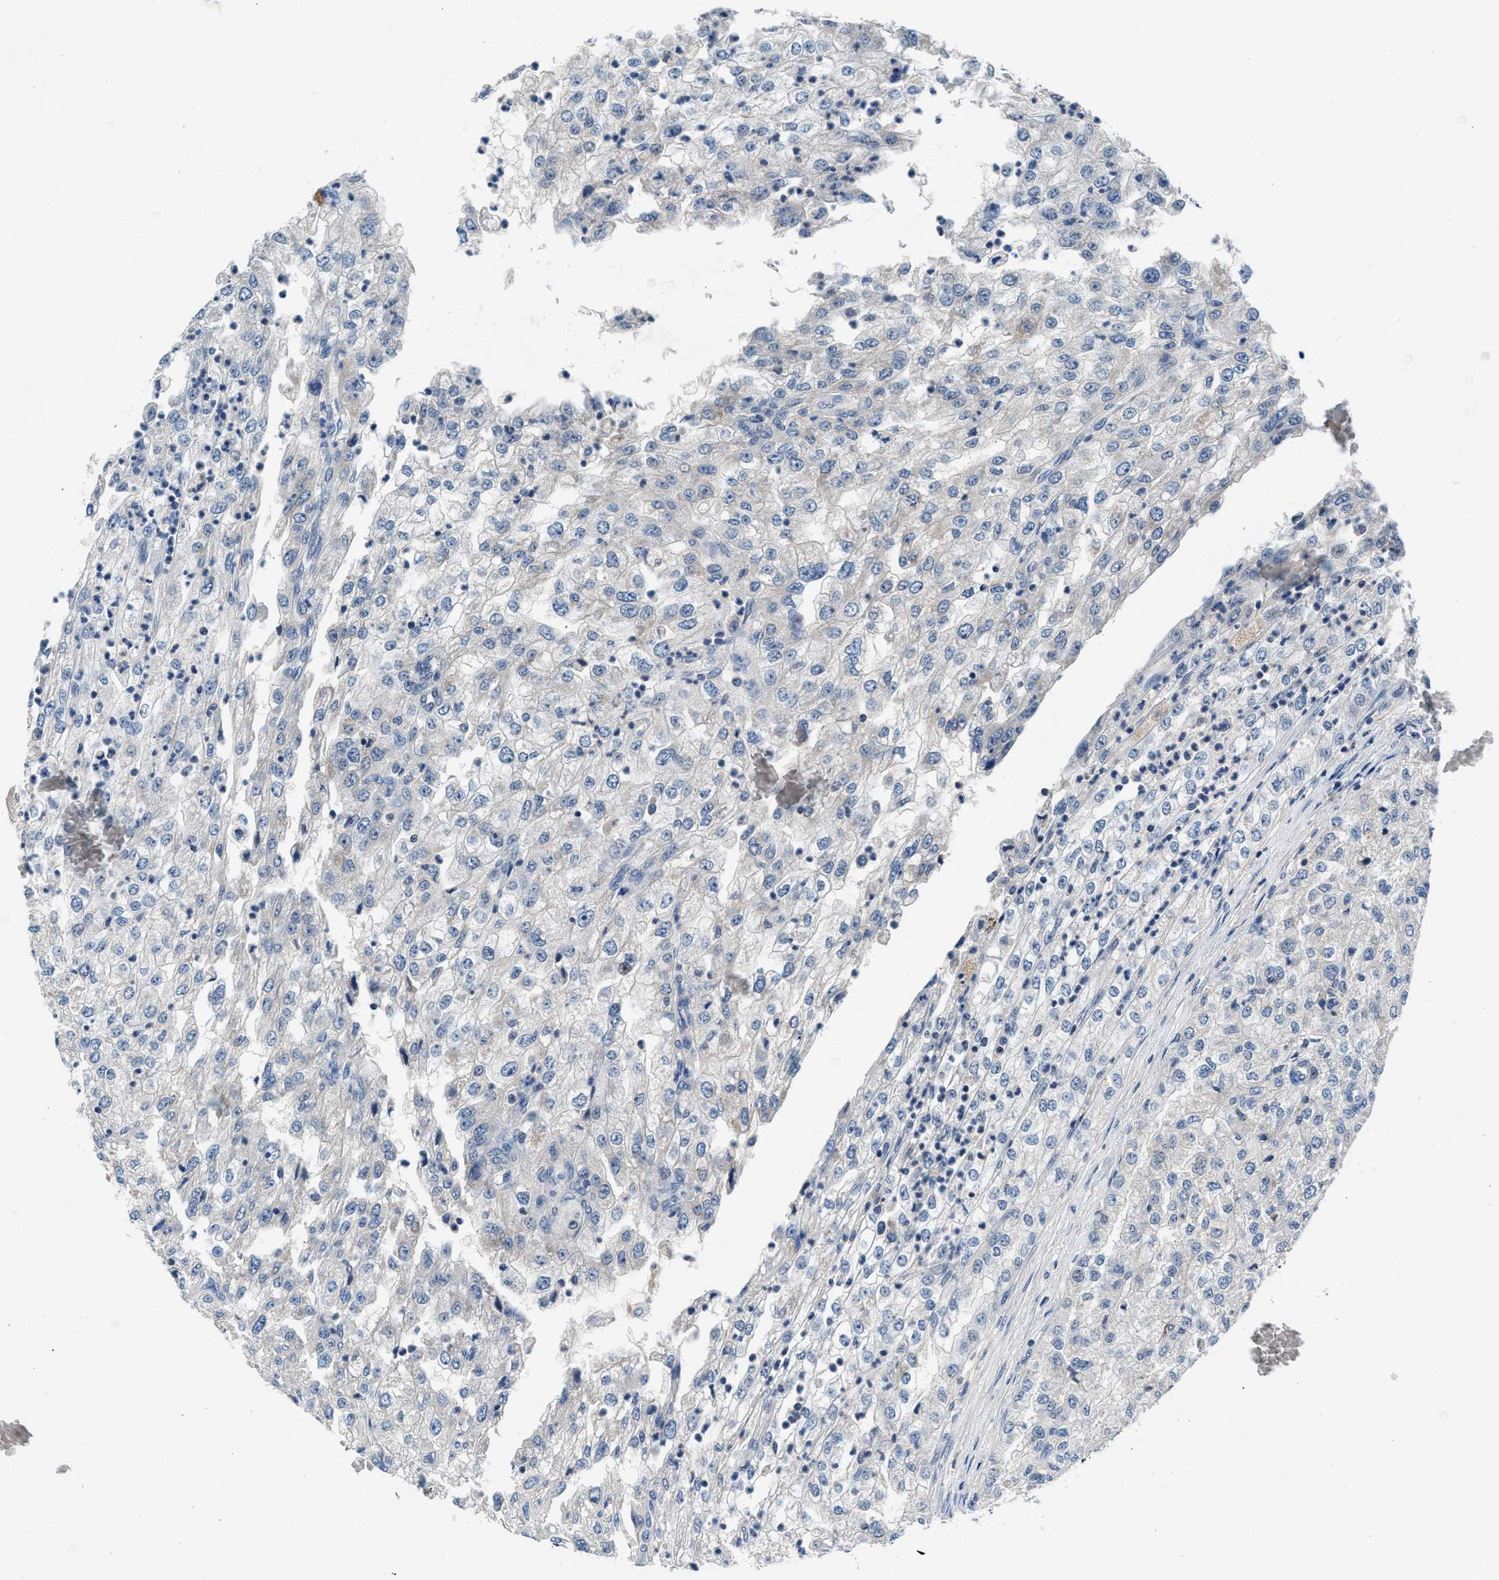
{"staining": {"intensity": "negative", "quantity": "none", "location": "none"}, "tissue": "renal cancer", "cell_type": "Tumor cells", "image_type": "cancer", "snomed": [{"axis": "morphology", "description": "Adenocarcinoma, NOS"}, {"axis": "topography", "description": "Kidney"}], "caption": "Immunohistochemical staining of renal adenocarcinoma reveals no significant staining in tumor cells.", "gene": "DENND6B", "patient": {"sex": "female", "age": 54}}